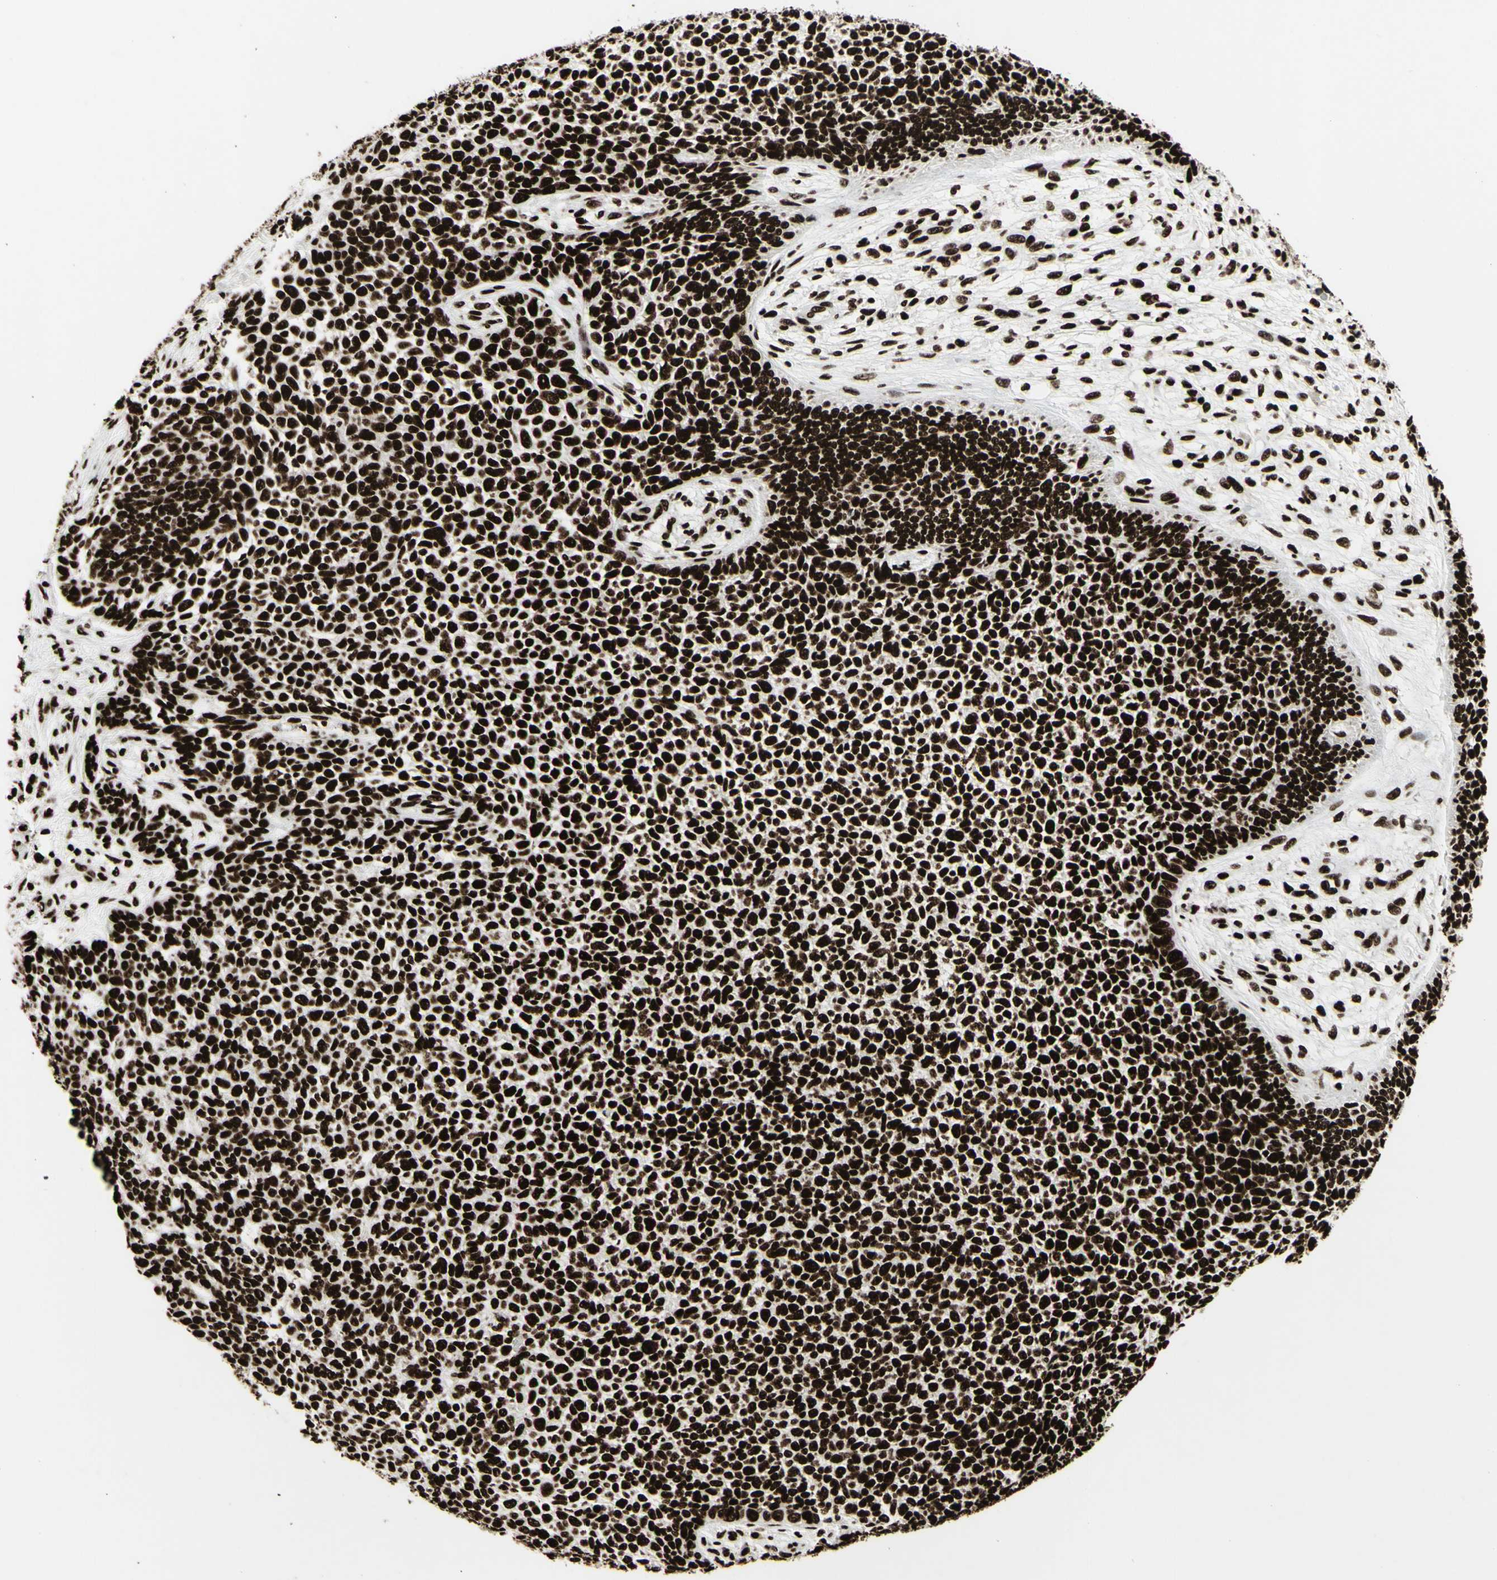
{"staining": {"intensity": "strong", "quantity": ">75%", "location": "nuclear"}, "tissue": "skin cancer", "cell_type": "Tumor cells", "image_type": "cancer", "snomed": [{"axis": "morphology", "description": "Basal cell carcinoma"}, {"axis": "topography", "description": "Skin"}], "caption": "IHC of basal cell carcinoma (skin) reveals high levels of strong nuclear expression in about >75% of tumor cells.", "gene": "U2AF2", "patient": {"sex": "female", "age": 84}}